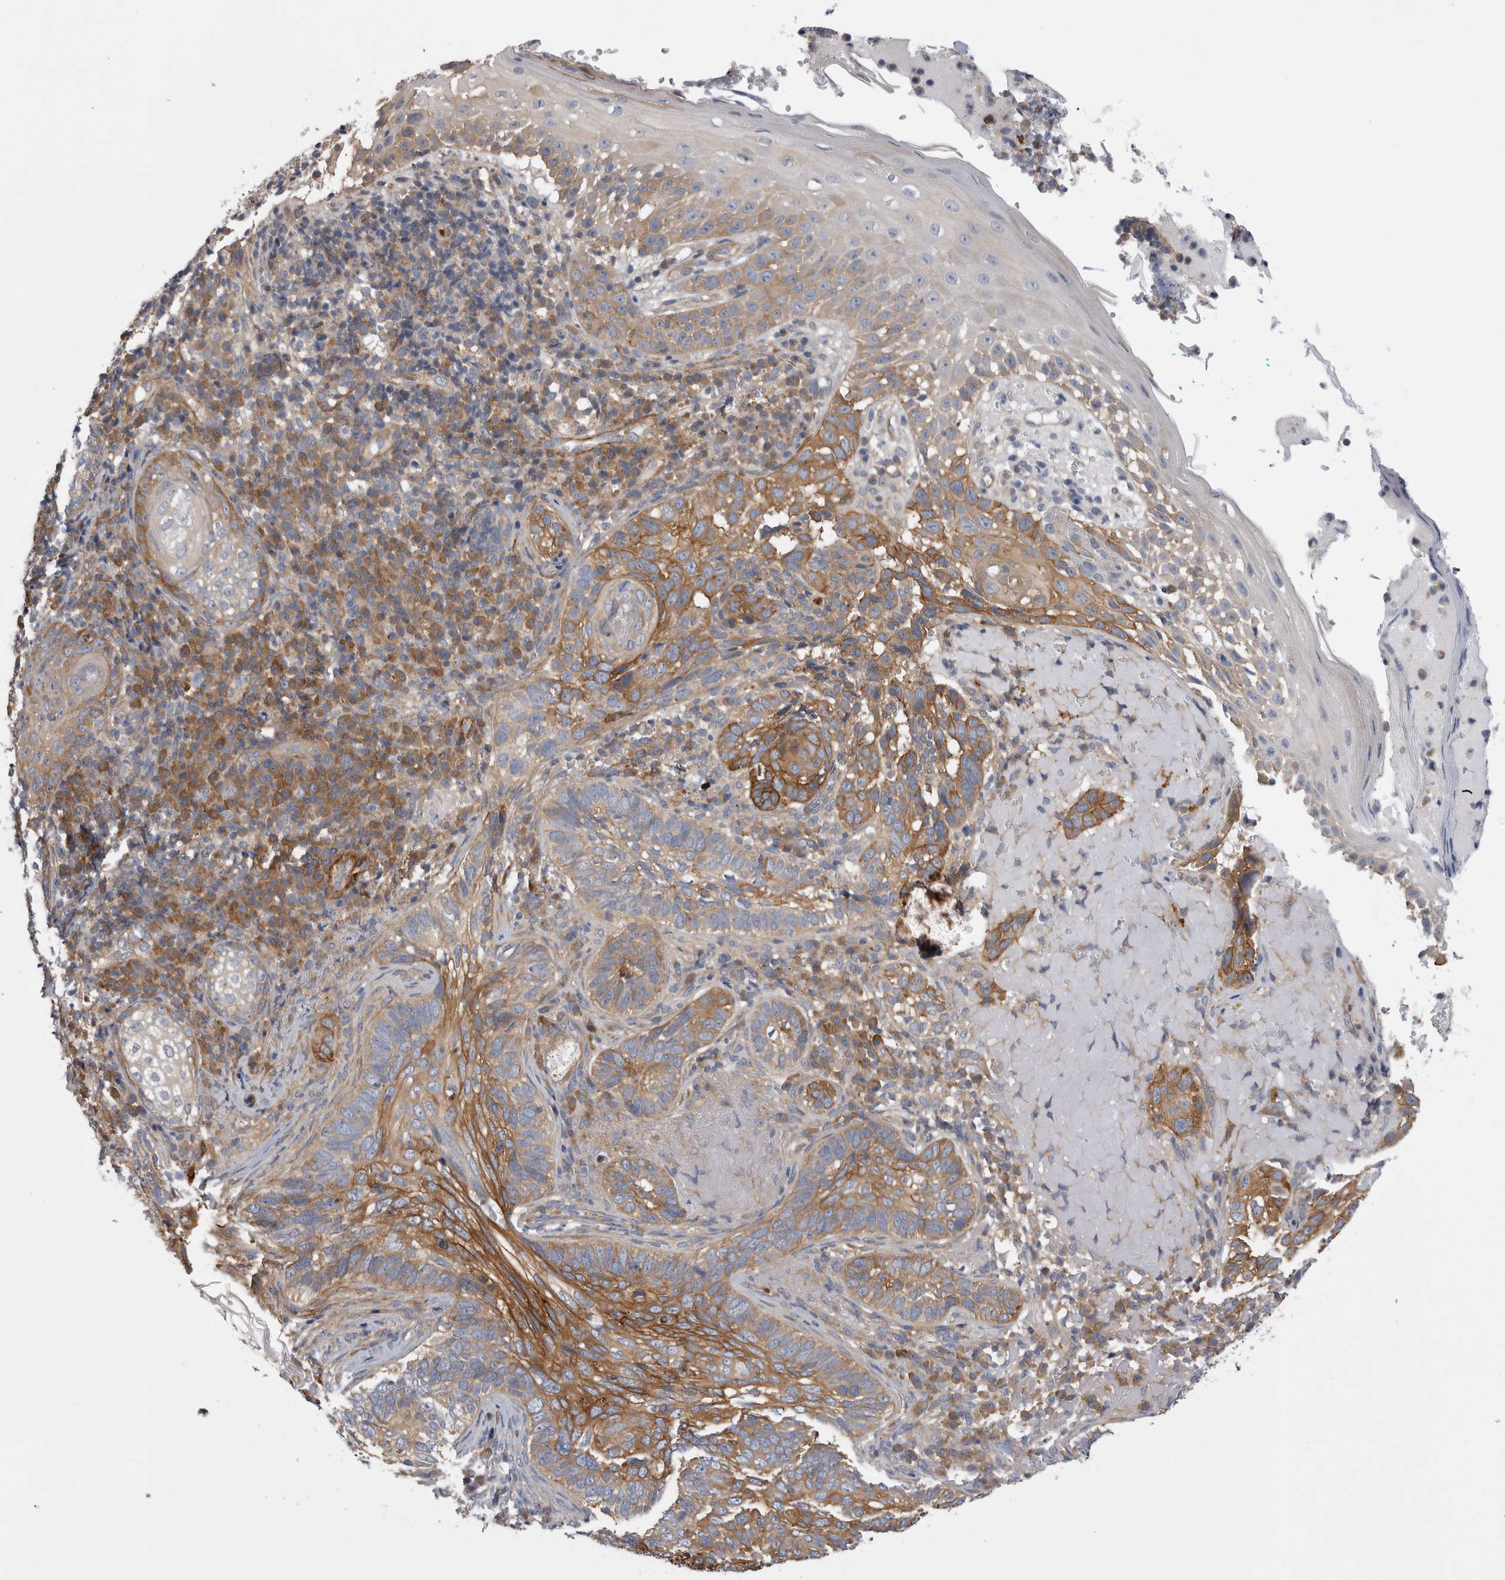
{"staining": {"intensity": "moderate", "quantity": ">75%", "location": "cytoplasmic/membranous"}, "tissue": "skin cancer", "cell_type": "Tumor cells", "image_type": "cancer", "snomed": [{"axis": "morphology", "description": "Basal cell carcinoma"}, {"axis": "topography", "description": "Skin"}], "caption": "Protein staining by immunohistochemistry displays moderate cytoplasmic/membranous staining in about >75% of tumor cells in skin cancer (basal cell carcinoma).", "gene": "EPRS1", "patient": {"sex": "female", "age": 89}}